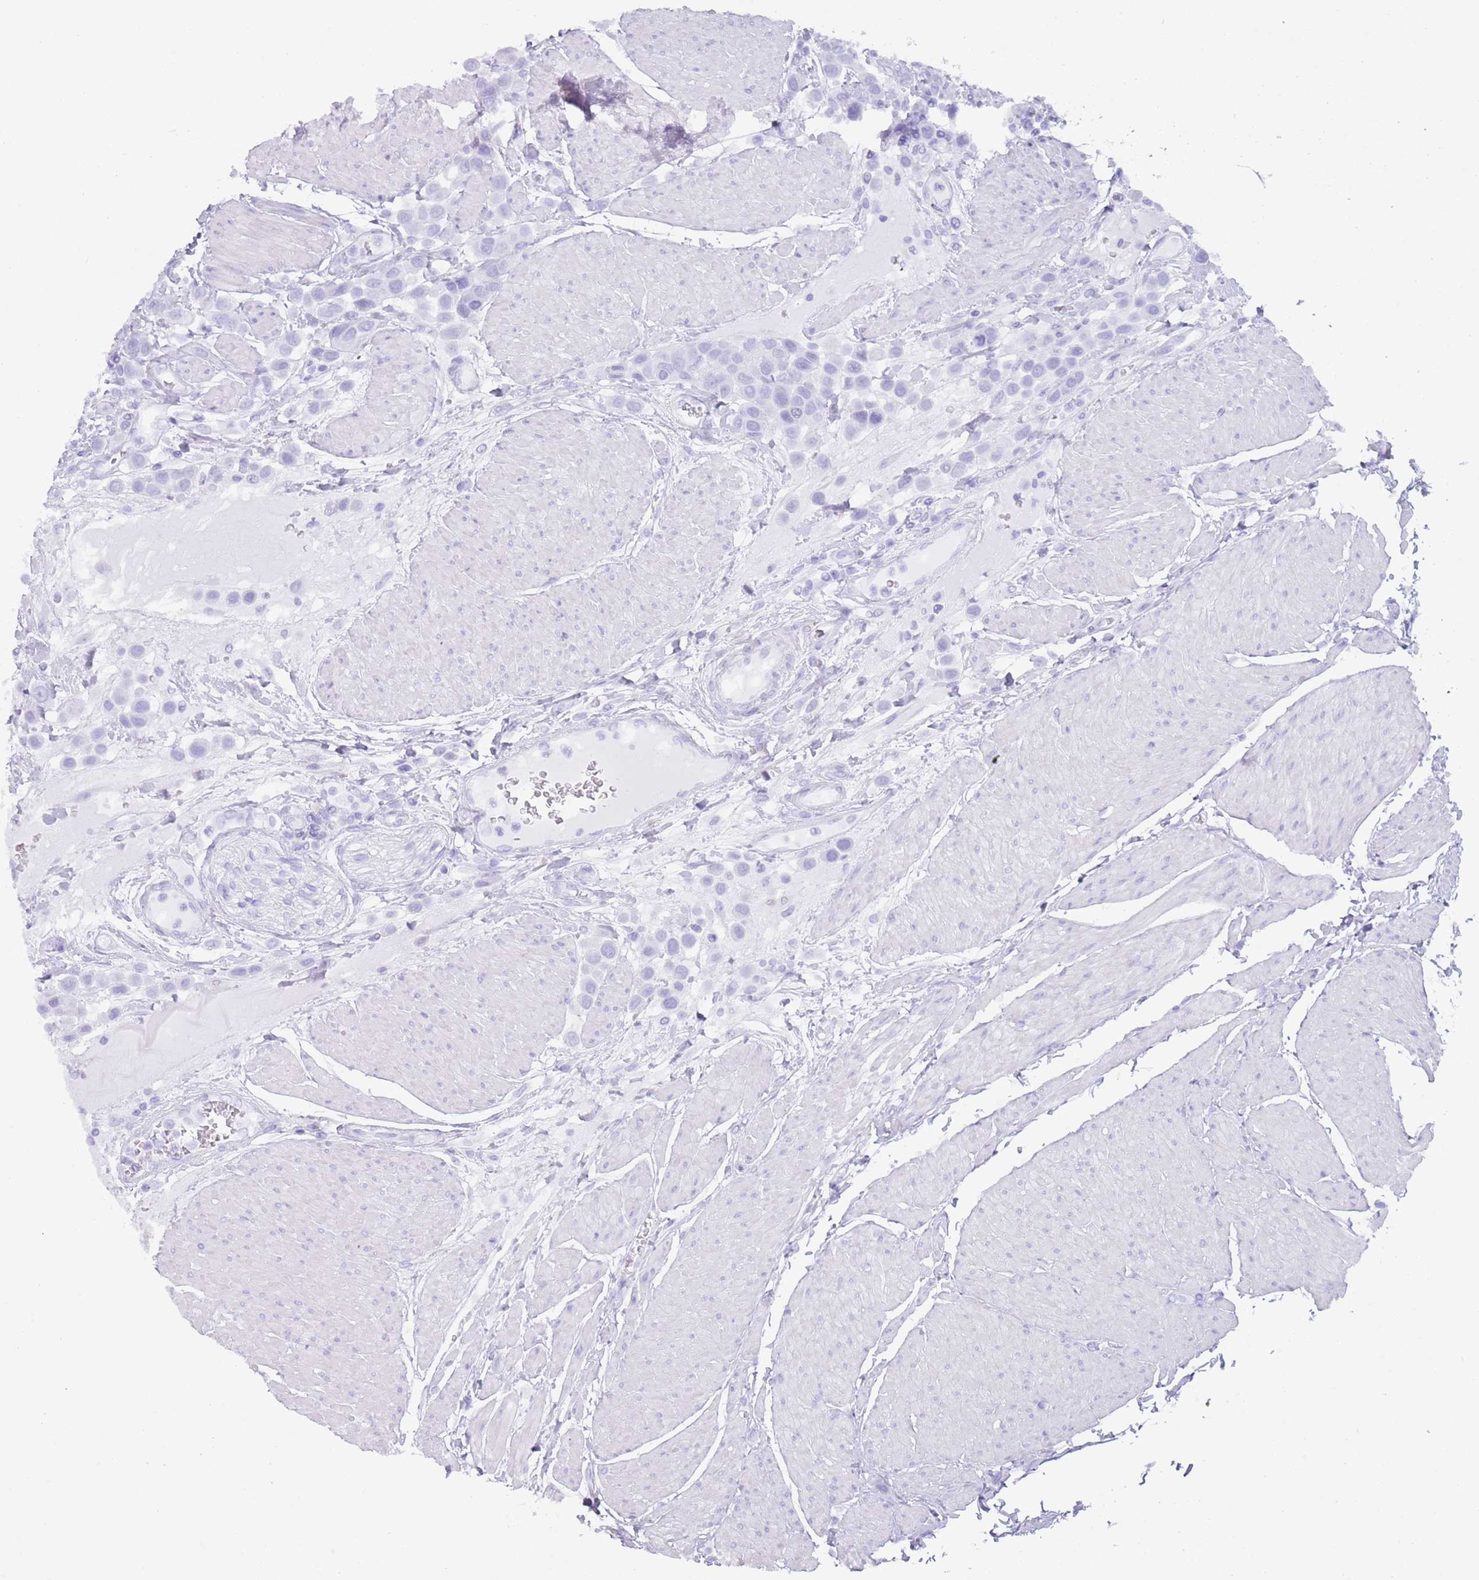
{"staining": {"intensity": "negative", "quantity": "none", "location": "none"}, "tissue": "urothelial cancer", "cell_type": "Tumor cells", "image_type": "cancer", "snomed": [{"axis": "morphology", "description": "Urothelial carcinoma, High grade"}, {"axis": "topography", "description": "Urinary bladder"}], "caption": "Protein analysis of urothelial cancer displays no significant positivity in tumor cells. (IHC, brightfield microscopy, high magnification).", "gene": "HDAC8", "patient": {"sex": "male", "age": 50}}